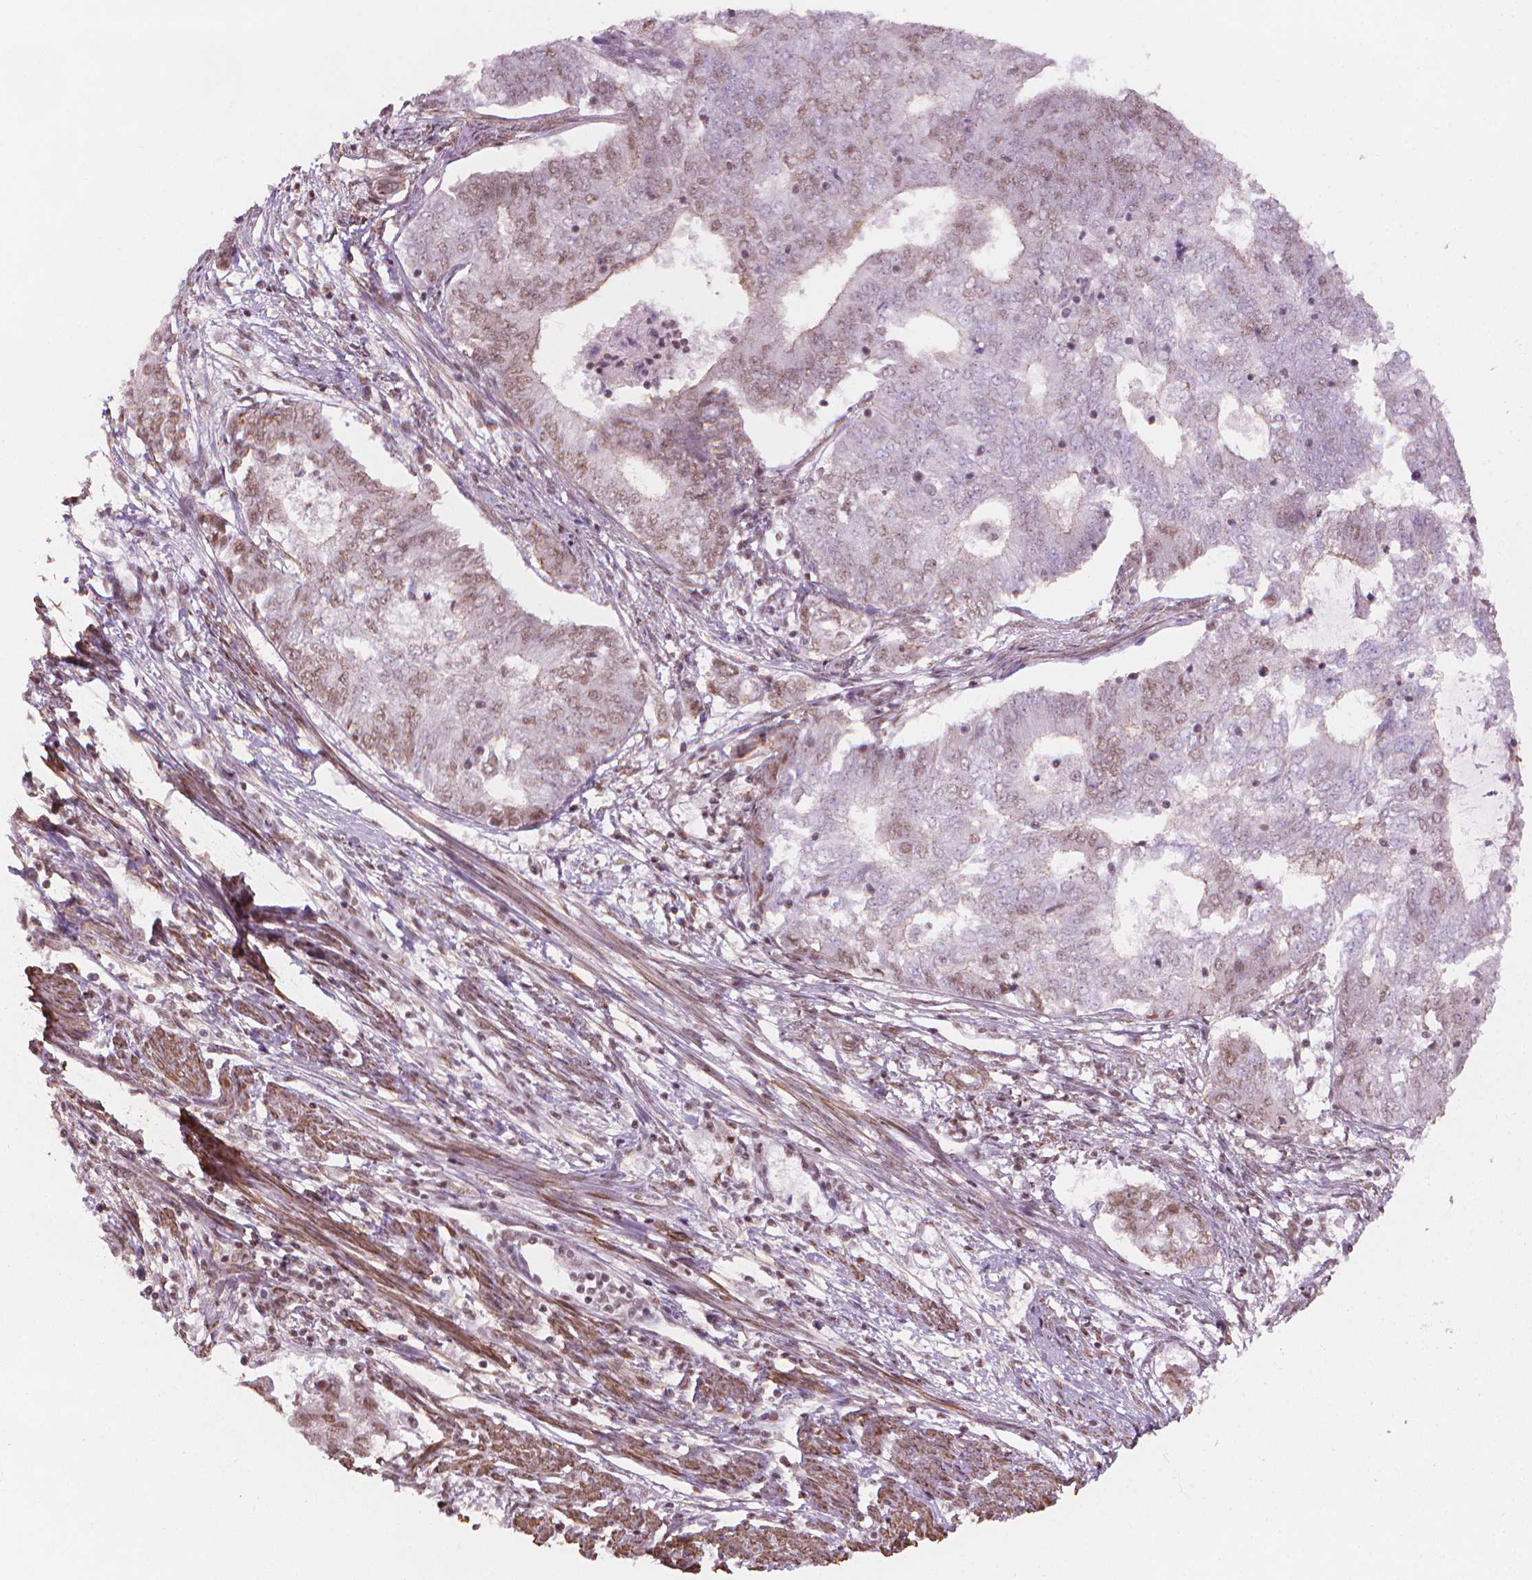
{"staining": {"intensity": "weak", "quantity": "25%-75%", "location": "nuclear"}, "tissue": "endometrial cancer", "cell_type": "Tumor cells", "image_type": "cancer", "snomed": [{"axis": "morphology", "description": "Adenocarcinoma, NOS"}, {"axis": "topography", "description": "Endometrium"}], "caption": "Endometrial cancer stained with a brown dye exhibits weak nuclear positive positivity in approximately 25%-75% of tumor cells.", "gene": "HOXD4", "patient": {"sex": "female", "age": 62}}